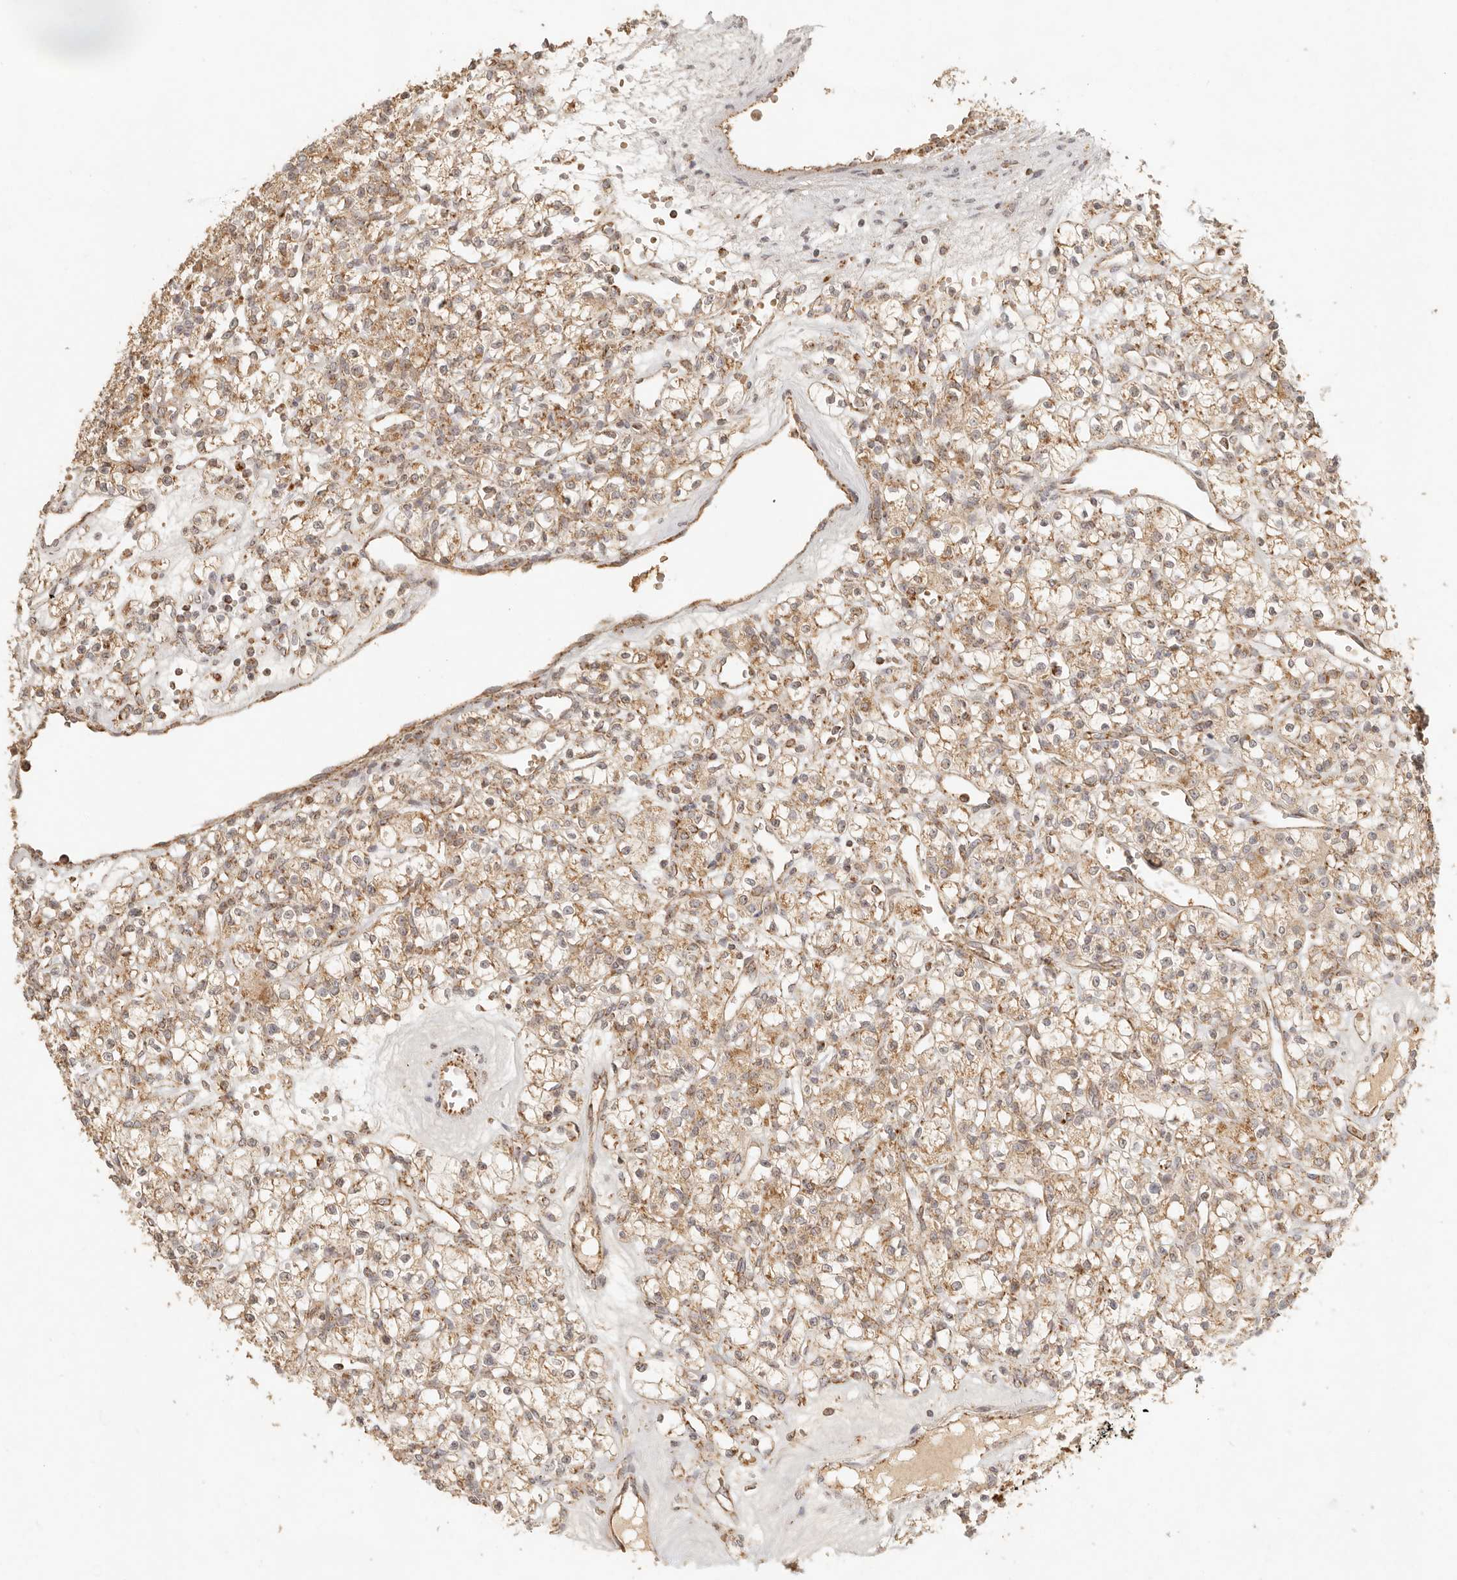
{"staining": {"intensity": "moderate", "quantity": ">75%", "location": "cytoplasmic/membranous"}, "tissue": "renal cancer", "cell_type": "Tumor cells", "image_type": "cancer", "snomed": [{"axis": "morphology", "description": "Adenocarcinoma, NOS"}, {"axis": "topography", "description": "Kidney"}], "caption": "Immunohistochemical staining of renal adenocarcinoma demonstrates medium levels of moderate cytoplasmic/membranous positivity in about >75% of tumor cells. The protein of interest is stained brown, and the nuclei are stained in blue (DAB (3,3'-diaminobenzidine) IHC with brightfield microscopy, high magnification).", "gene": "MRPL55", "patient": {"sex": "female", "age": 59}}